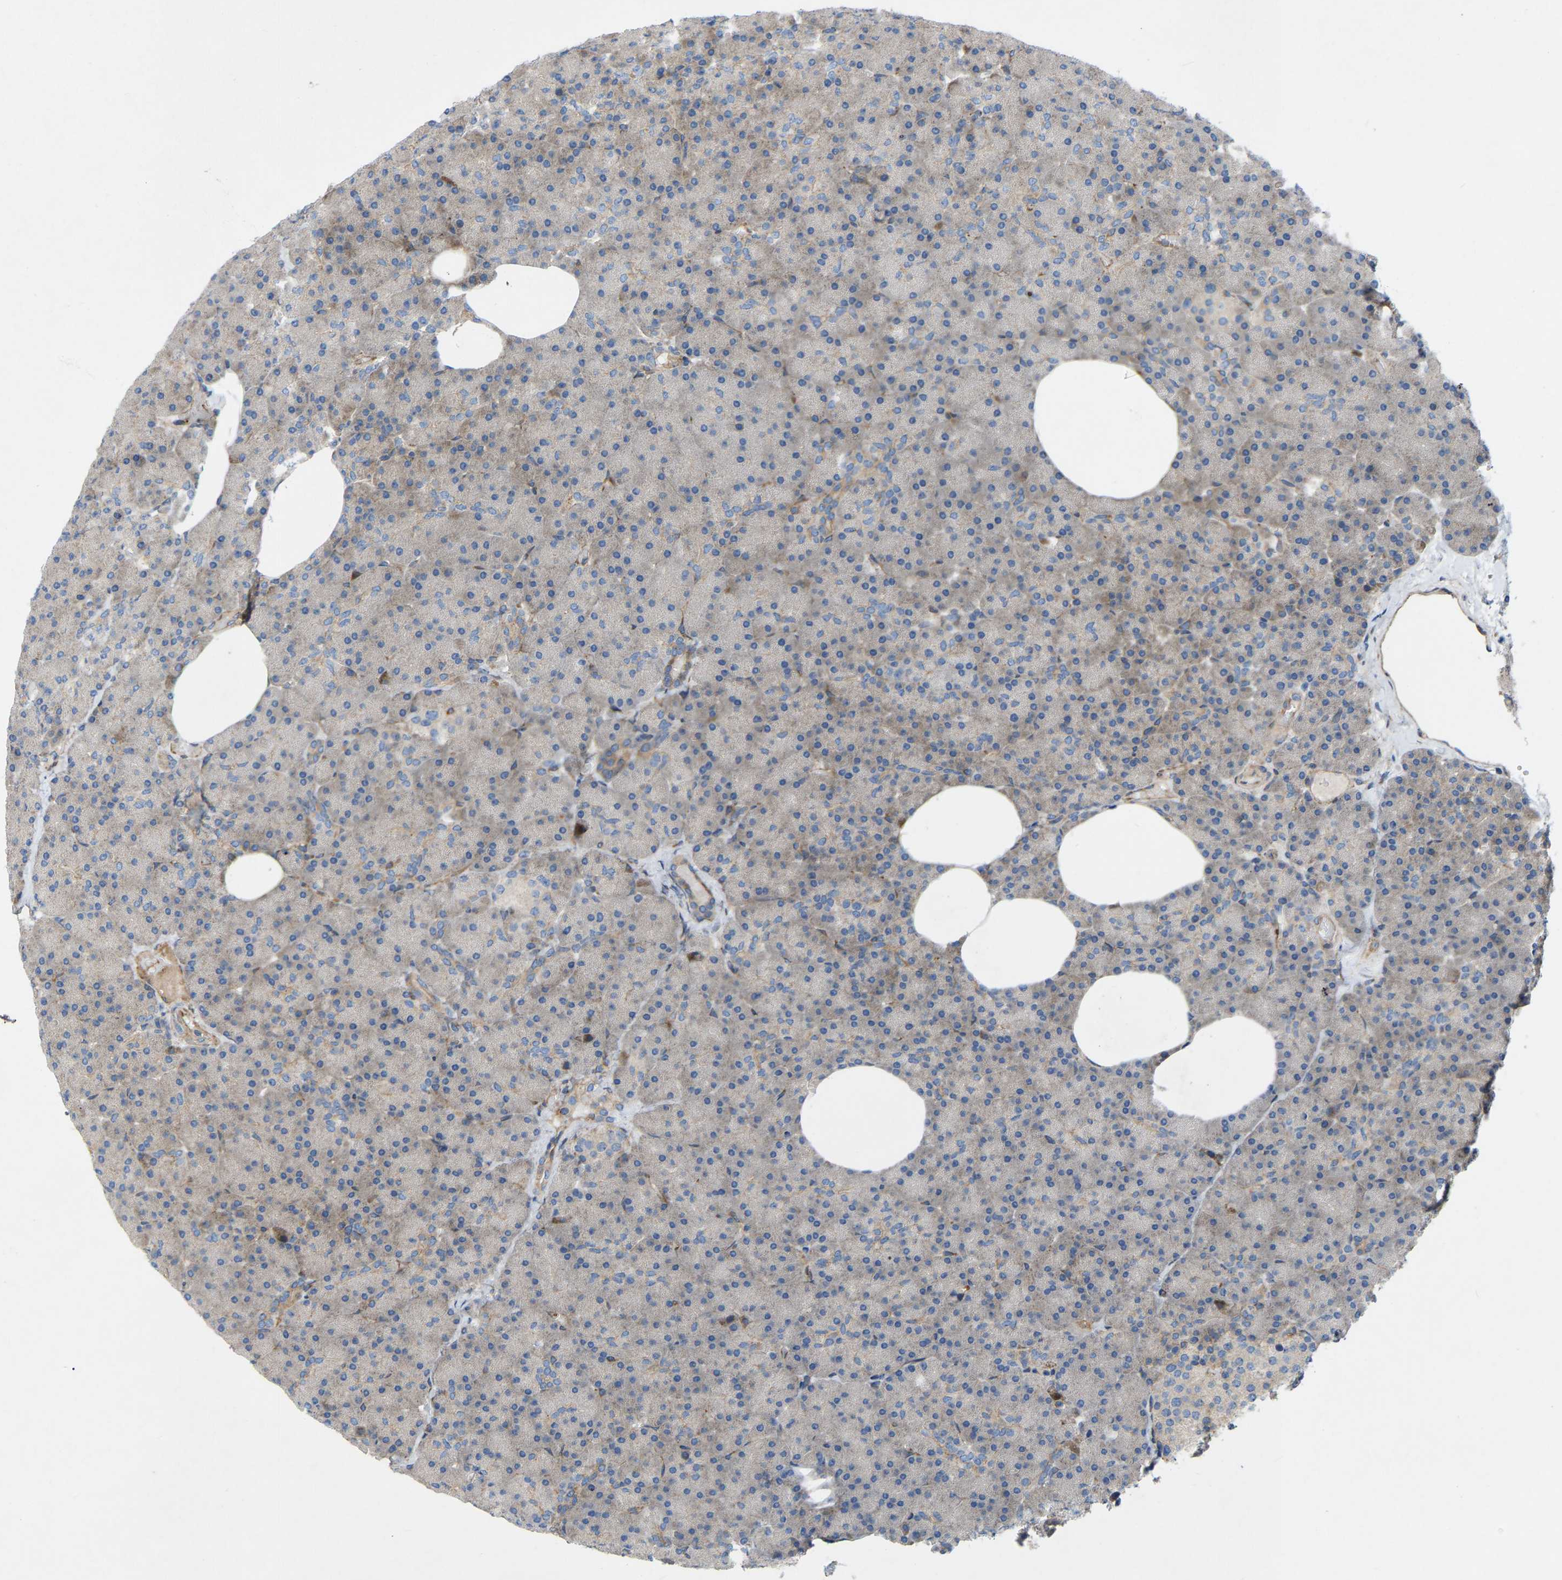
{"staining": {"intensity": "negative", "quantity": "none", "location": "none"}, "tissue": "pancreas", "cell_type": "Exocrine glandular cells", "image_type": "normal", "snomed": [{"axis": "morphology", "description": "Normal tissue, NOS"}, {"axis": "morphology", "description": "Carcinoid, malignant, NOS"}, {"axis": "topography", "description": "Pancreas"}], "caption": "IHC photomicrograph of benign pancreas stained for a protein (brown), which reveals no staining in exocrine glandular cells.", "gene": "TOR1B", "patient": {"sex": "female", "age": 35}}